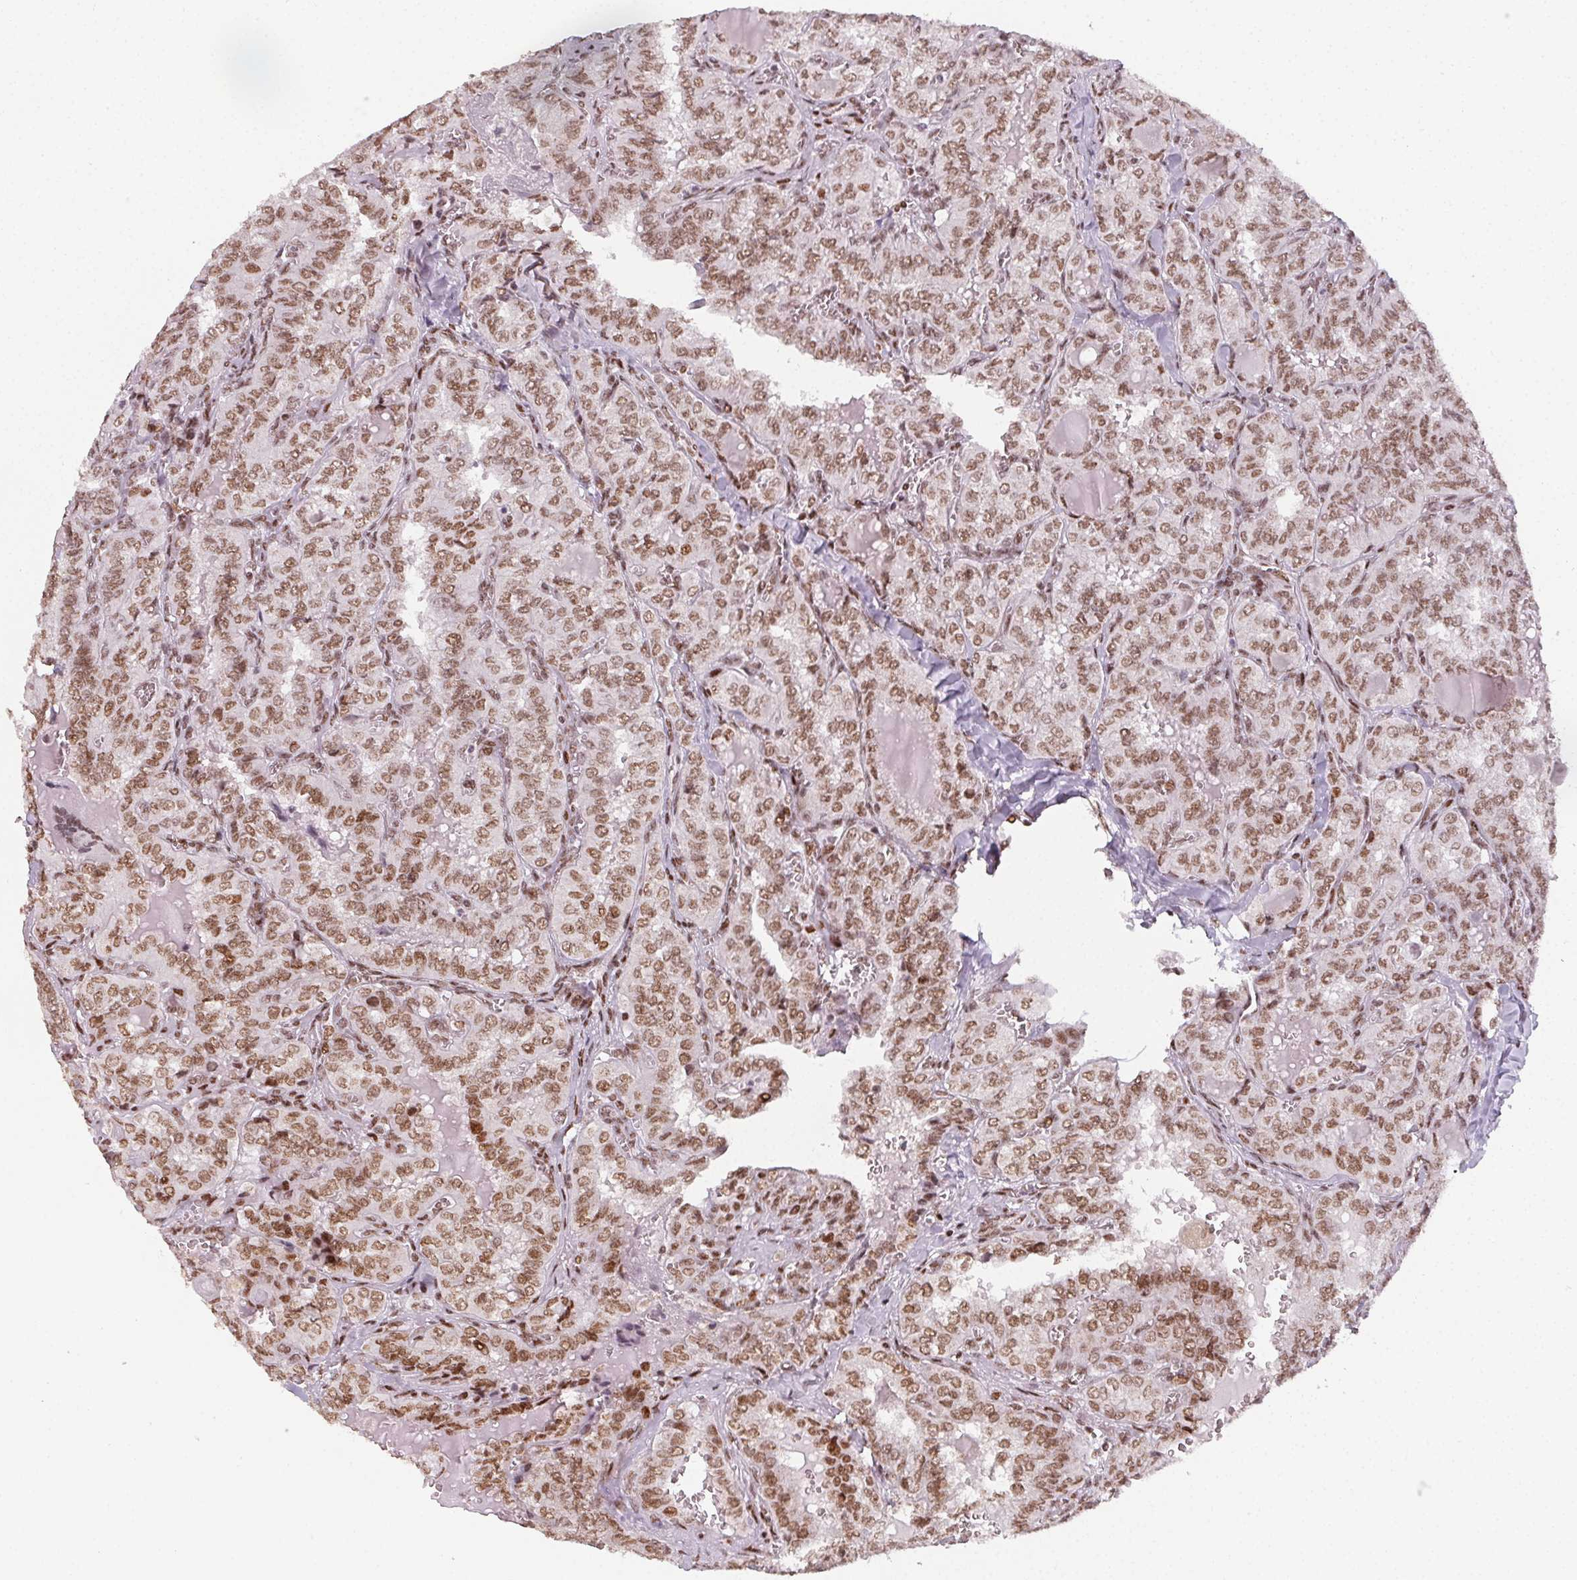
{"staining": {"intensity": "moderate", "quantity": ">75%", "location": "nuclear"}, "tissue": "thyroid cancer", "cell_type": "Tumor cells", "image_type": "cancer", "snomed": [{"axis": "morphology", "description": "Papillary adenocarcinoma, NOS"}, {"axis": "topography", "description": "Thyroid gland"}], "caption": "The micrograph demonstrates immunohistochemical staining of papillary adenocarcinoma (thyroid). There is moderate nuclear staining is seen in about >75% of tumor cells. The staining is performed using DAB brown chromogen to label protein expression. The nuclei are counter-stained blue using hematoxylin.", "gene": "KMT2A", "patient": {"sex": "female", "age": 41}}